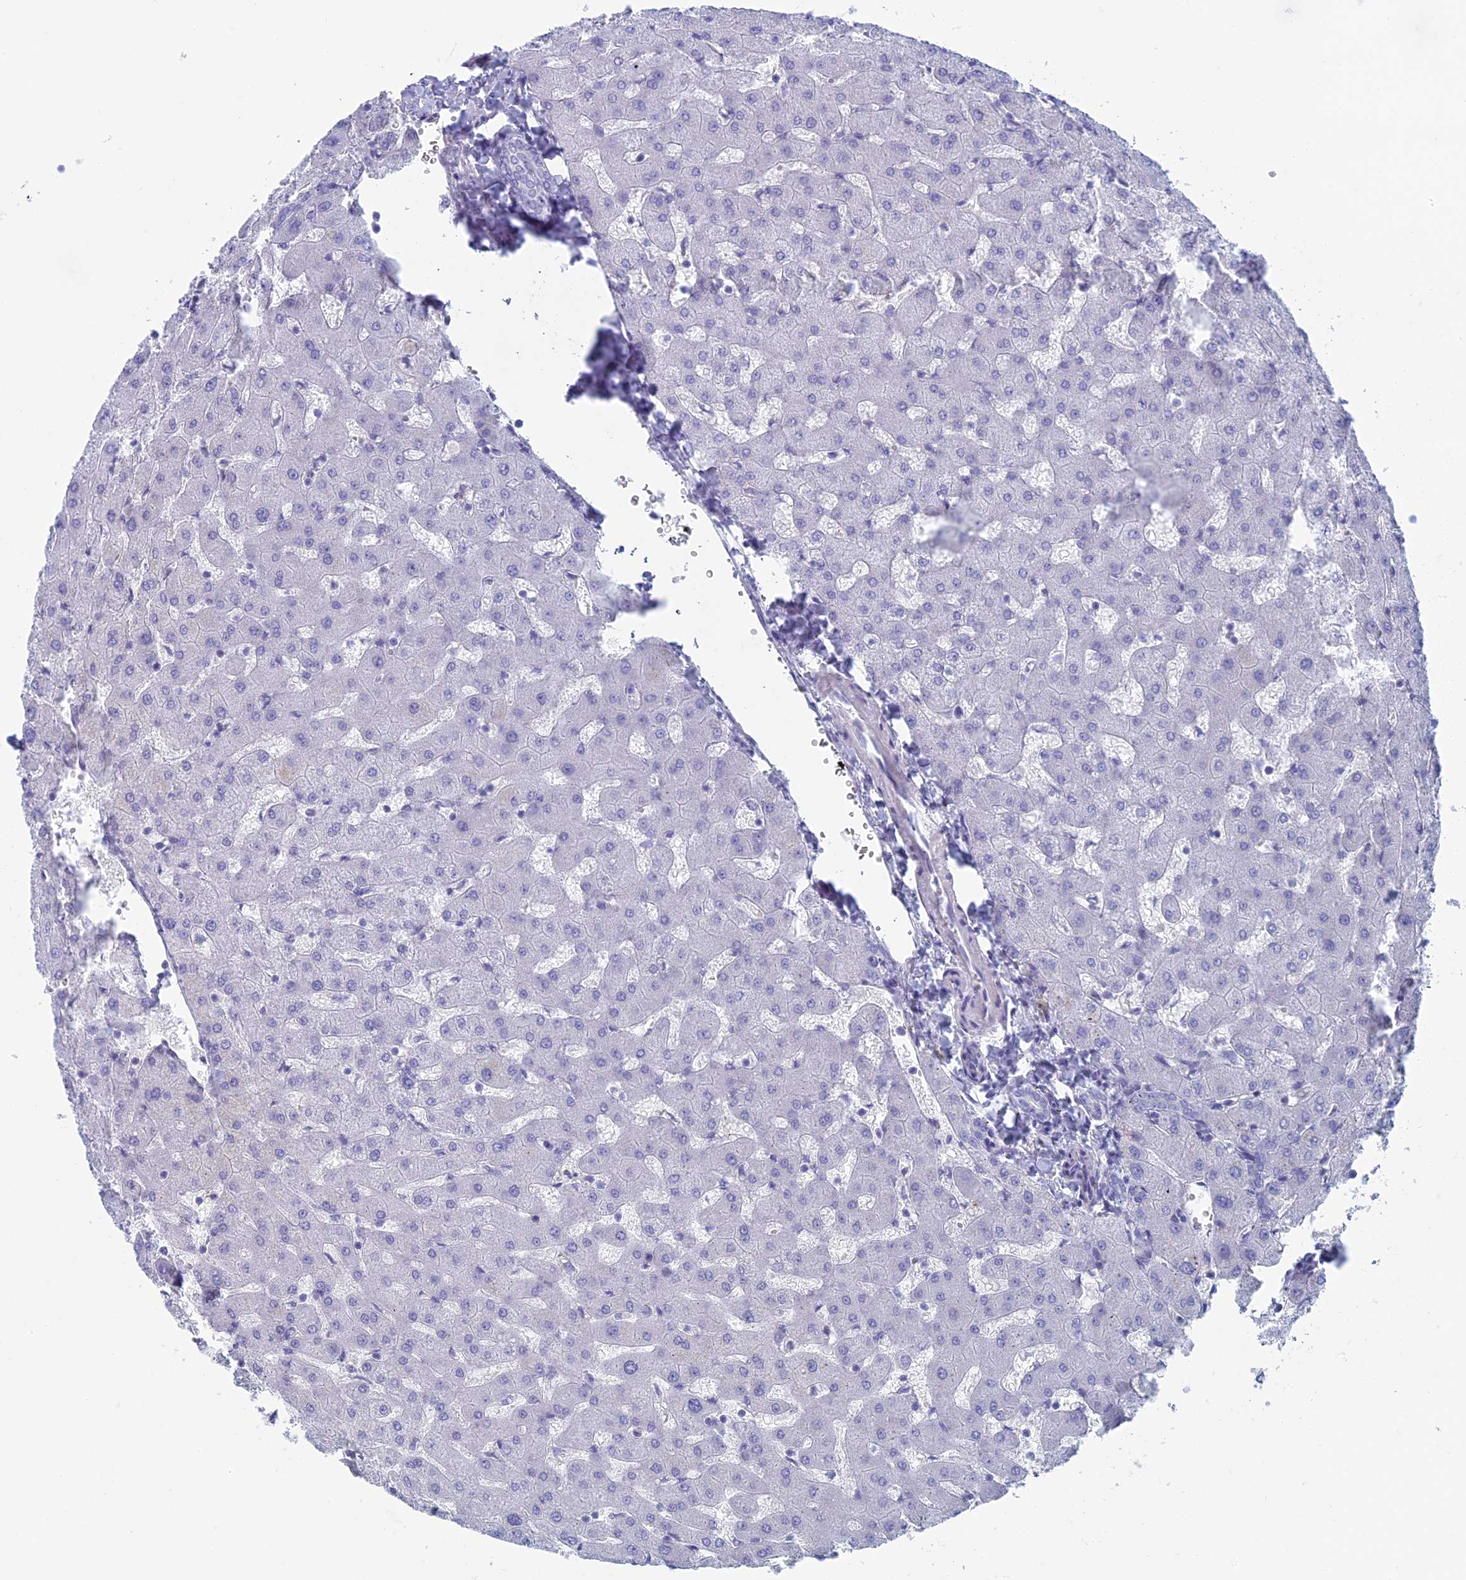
{"staining": {"intensity": "negative", "quantity": "none", "location": "none"}, "tissue": "liver", "cell_type": "Cholangiocytes", "image_type": "normal", "snomed": [{"axis": "morphology", "description": "Normal tissue, NOS"}, {"axis": "topography", "description": "Liver"}], "caption": "Cholangiocytes show no significant expression in unremarkable liver. (DAB (3,3'-diaminobenzidine) IHC visualized using brightfield microscopy, high magnification).", "gene": "ALMS1", "patient": {"sex": "female", "age": 63}}